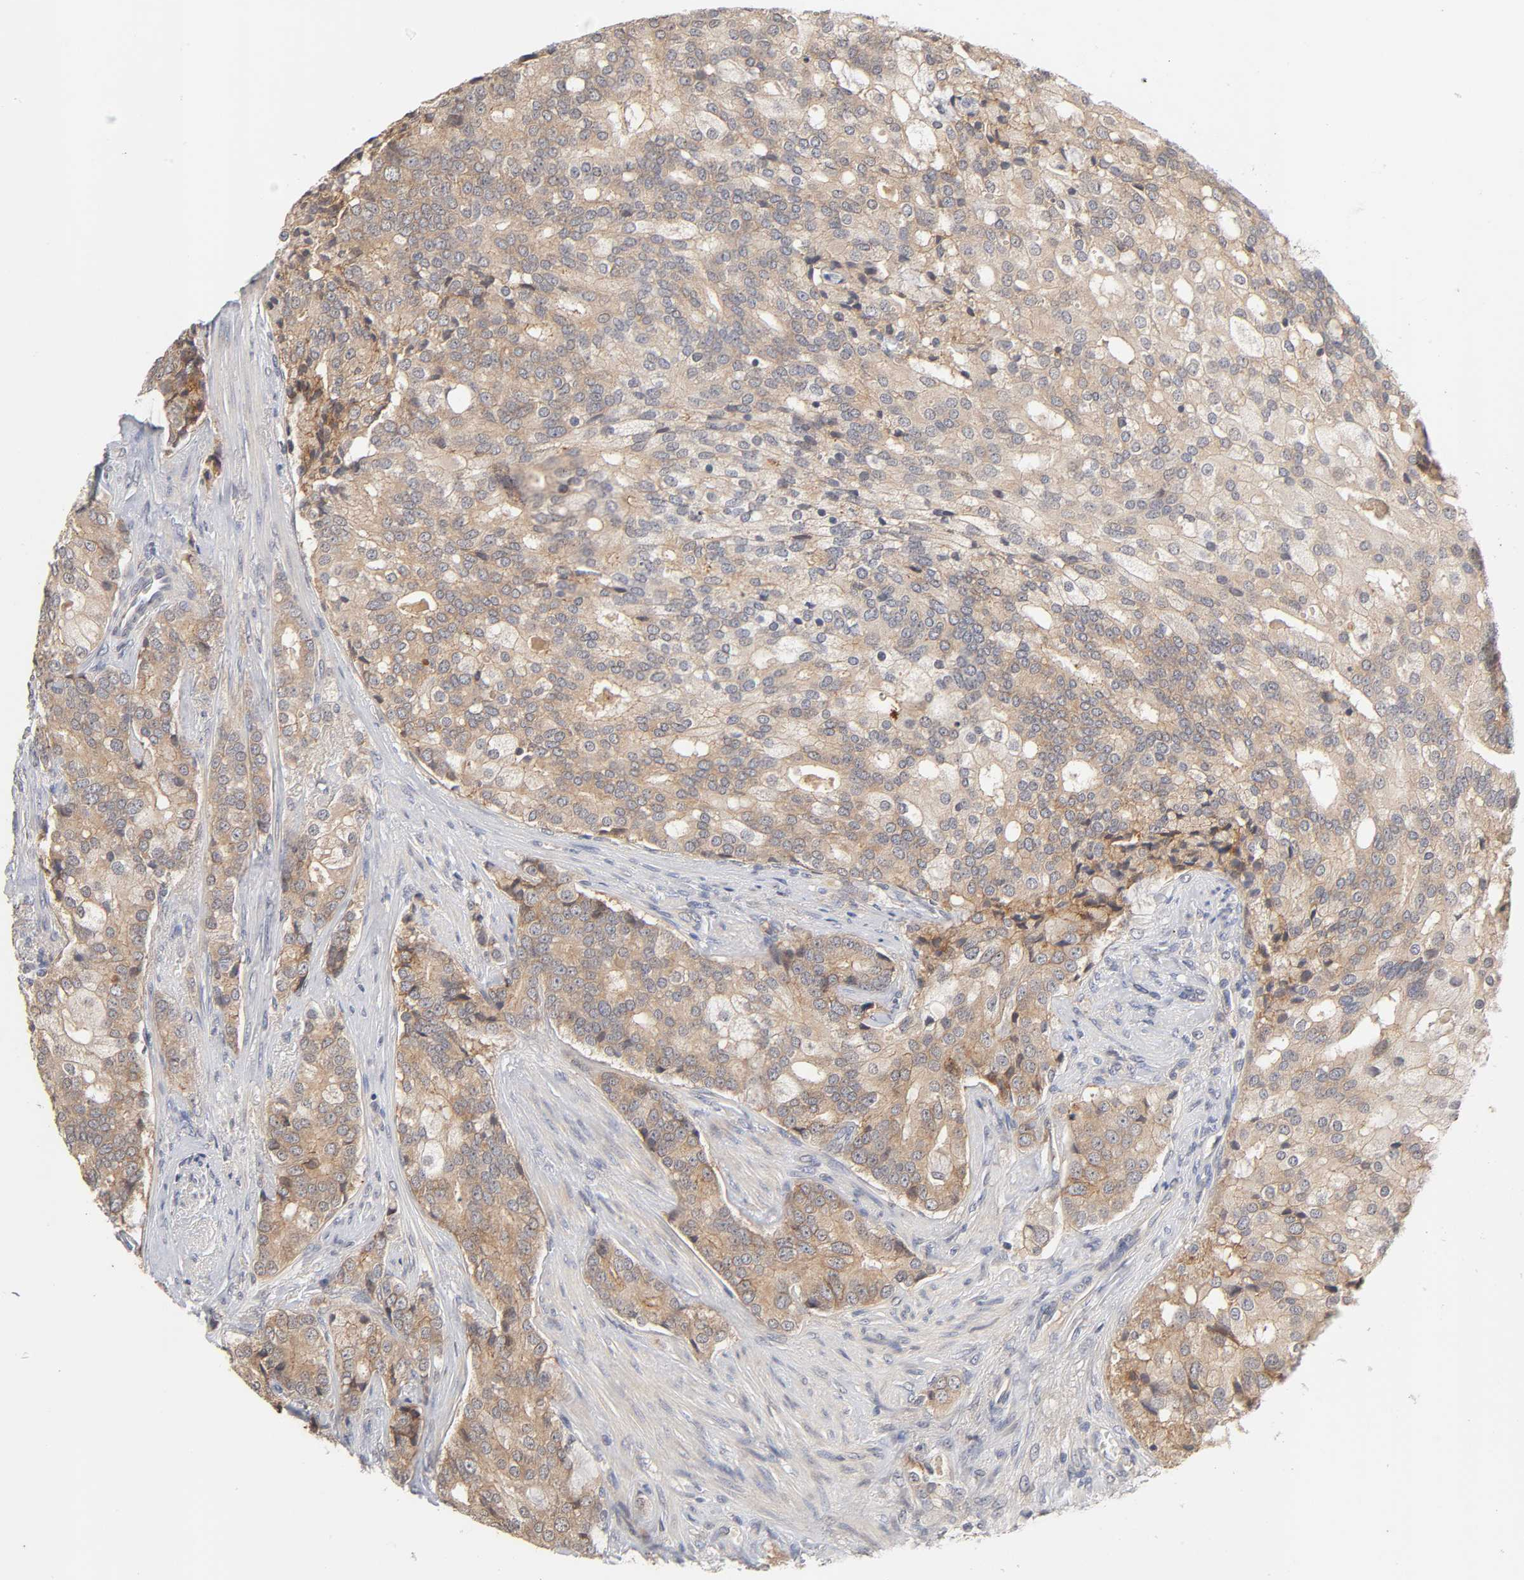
{"staining": {"intensity": "weak", "quantity": ">75%", "location": "cytoplasmic/membranous"}, "tissue": "prostate cancer", "cell_type": "Tumor cells", "image_type": "cancer", "snomed": [{"axis": "morphology", "description": "Adenocarcinoma, Low grade"}, {"axis": "topography", "description": "Prostate"}], "caption": "Brown immunohistochemical staining in prostate cancer reveals weak cytoplasmic/membranous positivity in about >75% of tumor cells.", "gene": "CXADR", "patient": {"sex": "male", "age": 58}}